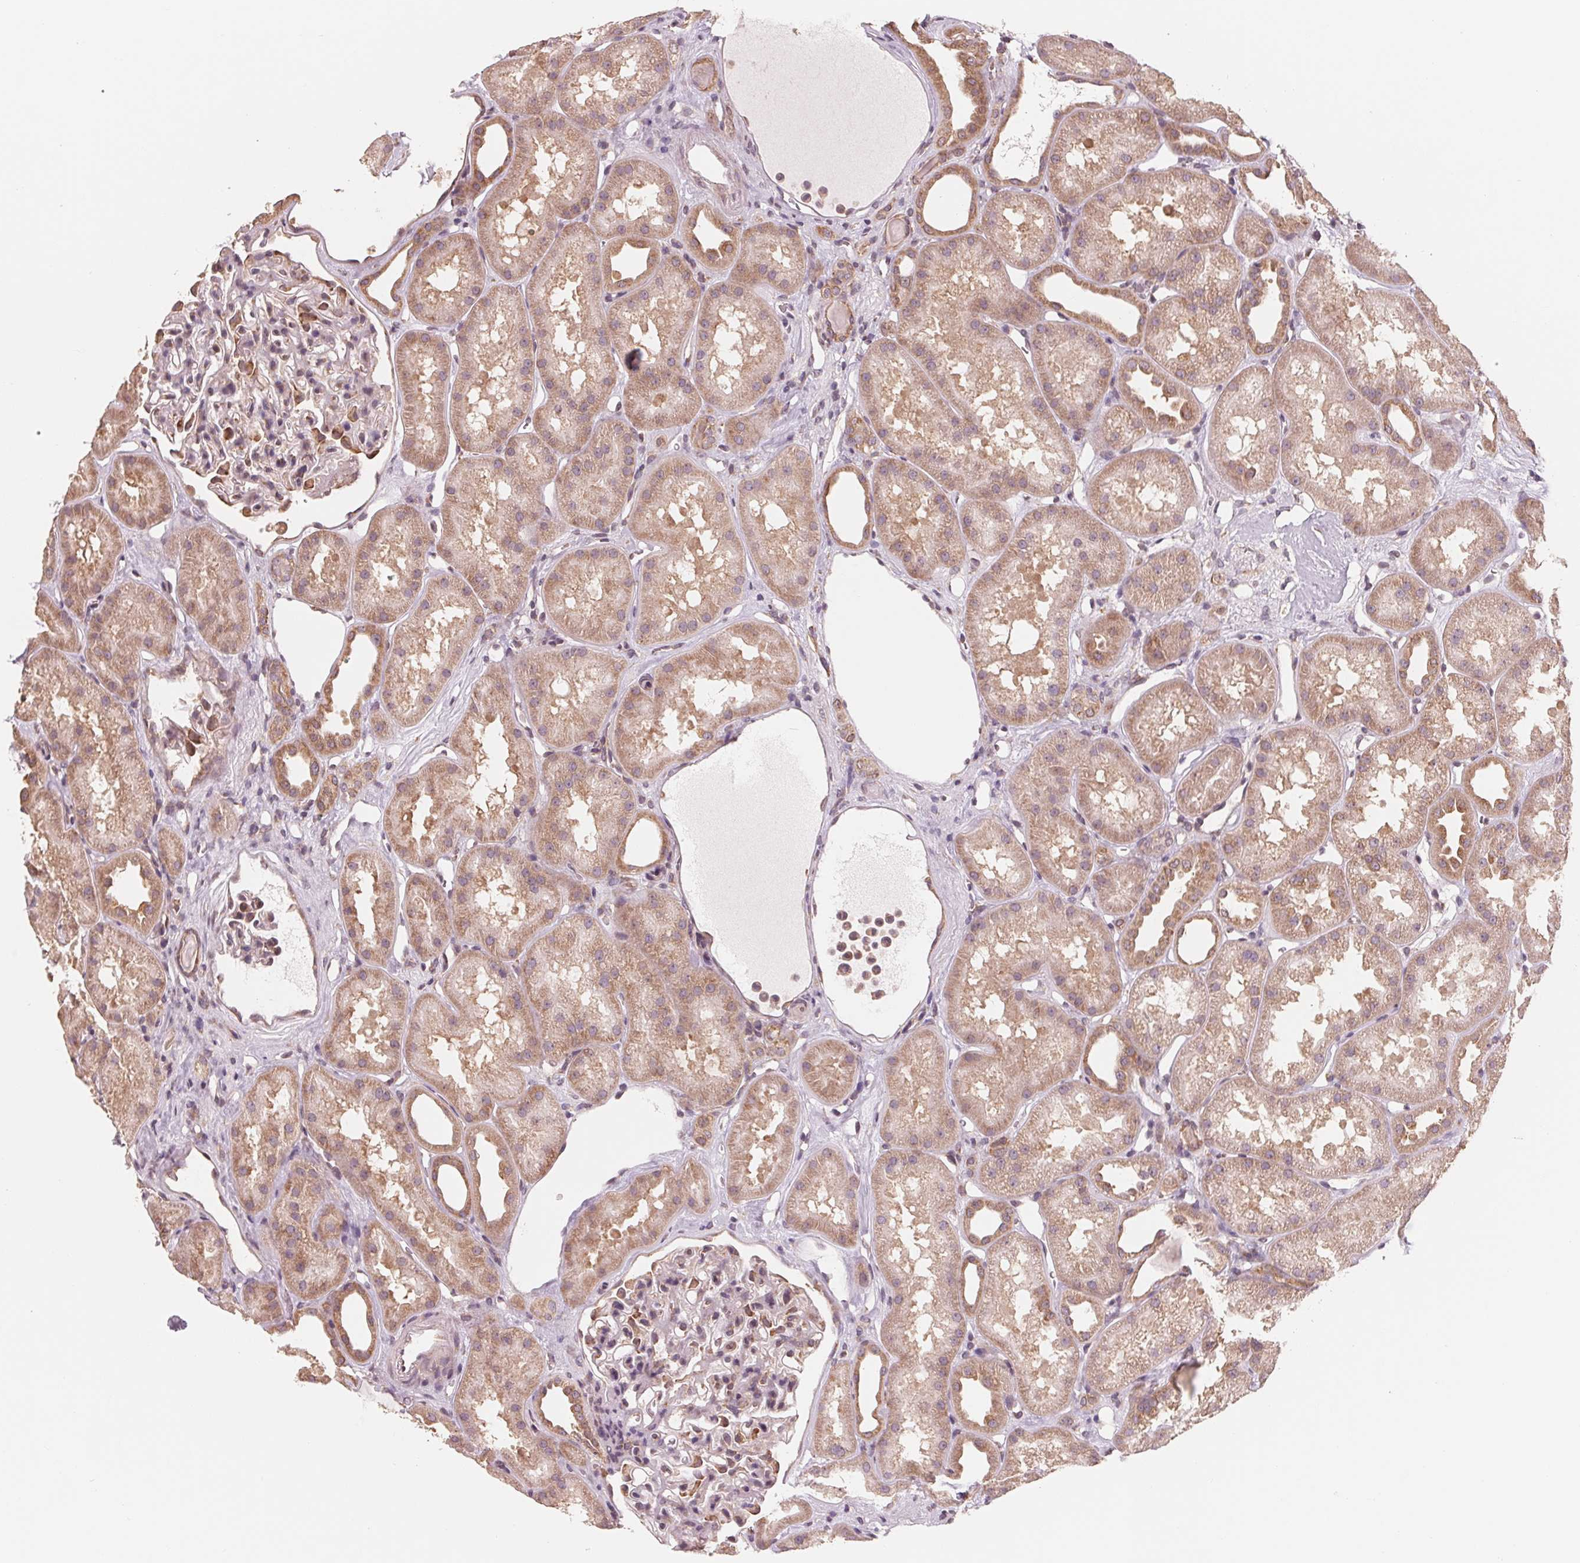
{"staining": {"intensity": "moderate", "quantity": "<25%", "location": "cytoplasmic/membranous"}, "tissue": "kidney", "cell_type": "Cells in glomeruli", "image_type": "normal", "snomed": [{"axis": "morphology", "description": "Normal tissue, NOS"}, {"axis": "topography", "description": "Kidney"}], "caption": "DAB immunohistochemical staining of benign kidney reveals moderate cytoplasmic/membranous protein positivity in approximately <25% of cells in glomeruli.", "gene": "GIGYF2", "patient": {"sex": "male", "age": 61}}